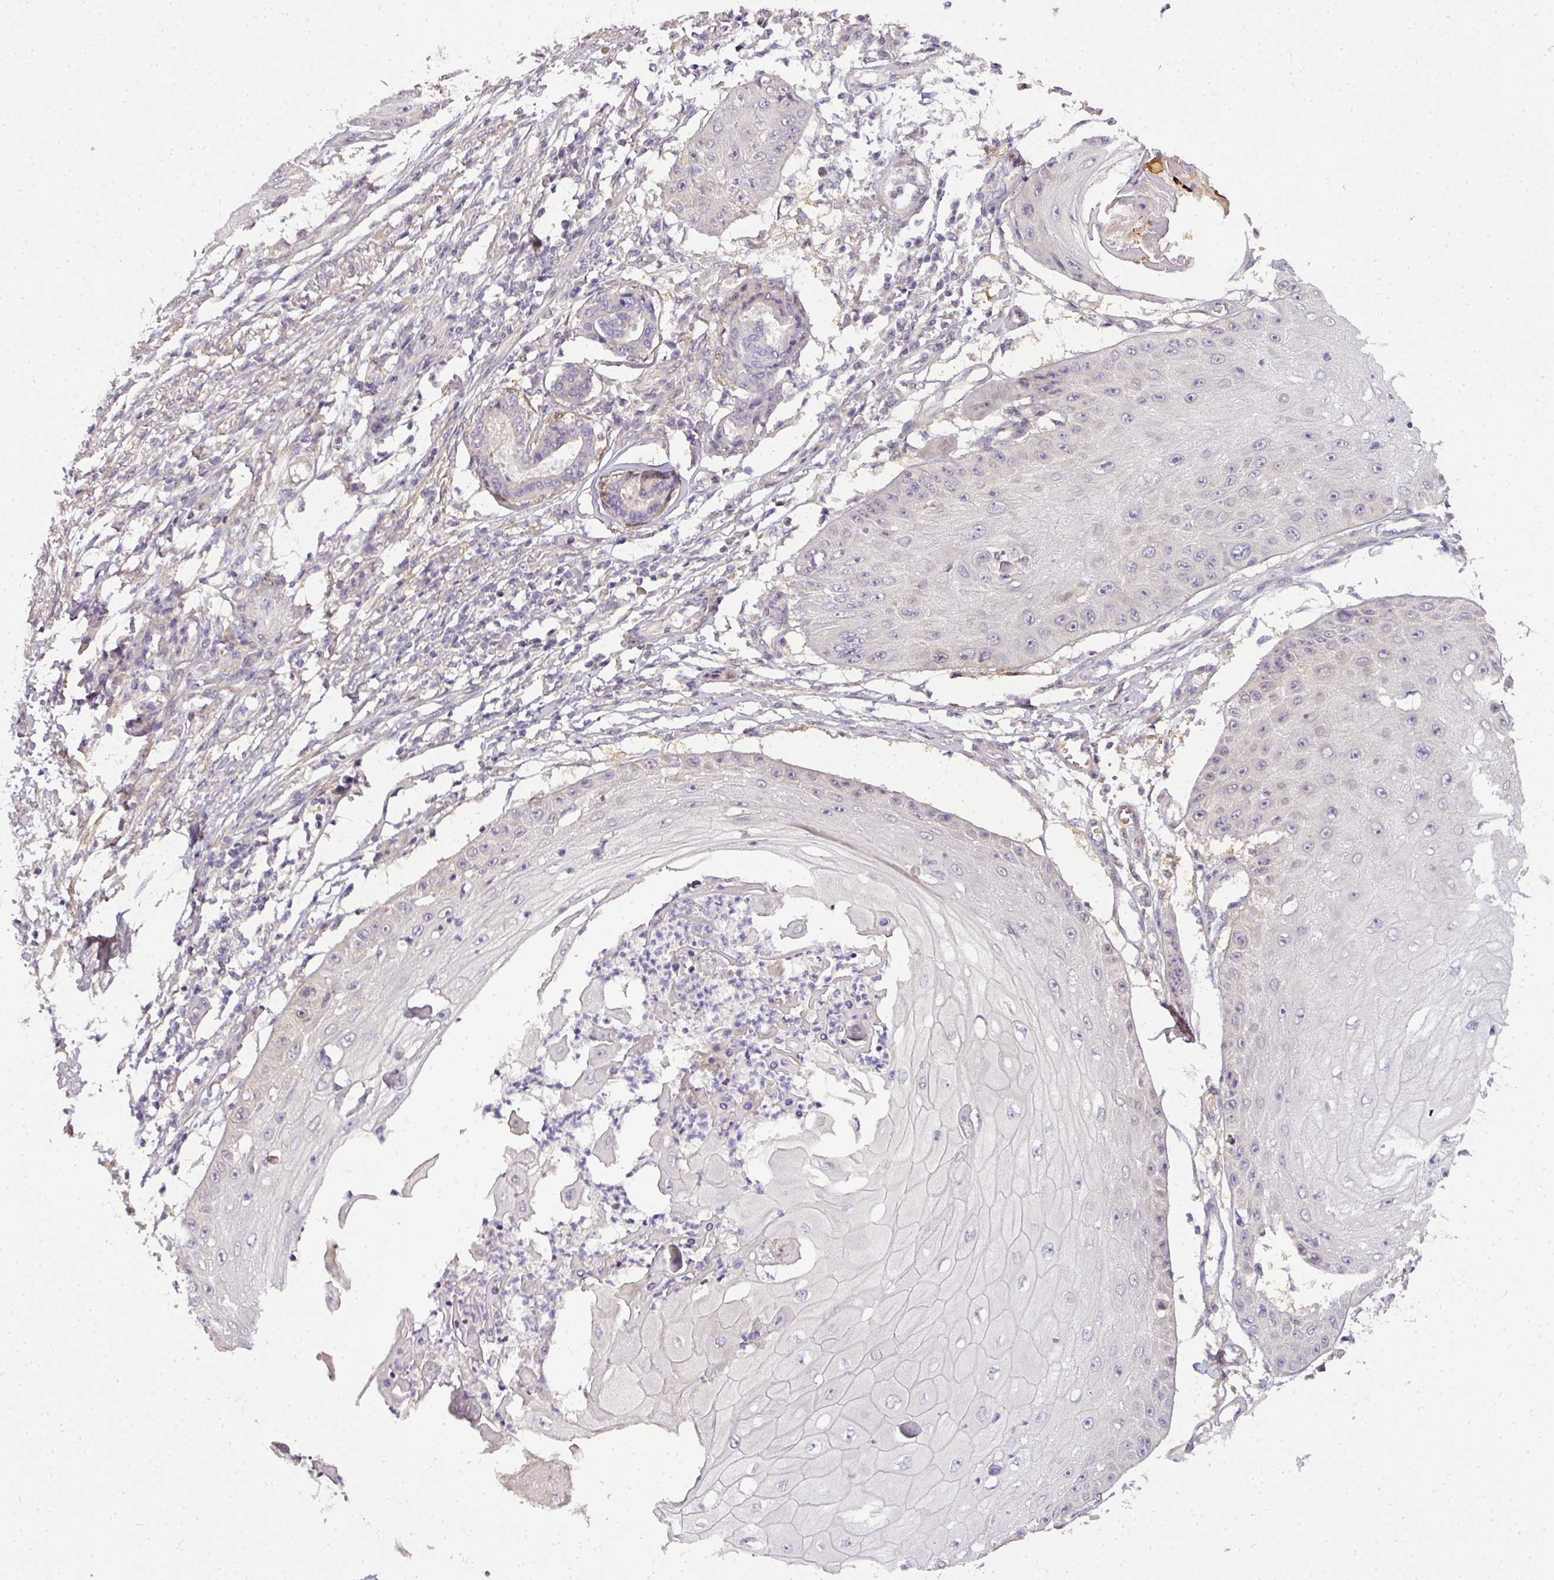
{"staining": {"intensity": "negative", "quantity": "none", "location": "none"}, "tissue": "skin cancer", "cell_type": "Tumor cells", "image_type": "cancer", "snomed": [{"axis": "morphology", "description": "Squamous cell carcinoma, NOS"}, {"axis": "topography", "description": "Skin"}], "caption": "DAB (3,3'-diaminobenzidine) immunohistochemical staining of human skin cancer (squamous cell carcinoma) displays no significant staining in tumor cells.", "gene": "ADH5", "patient": {"sex": "male", "age": 70}}